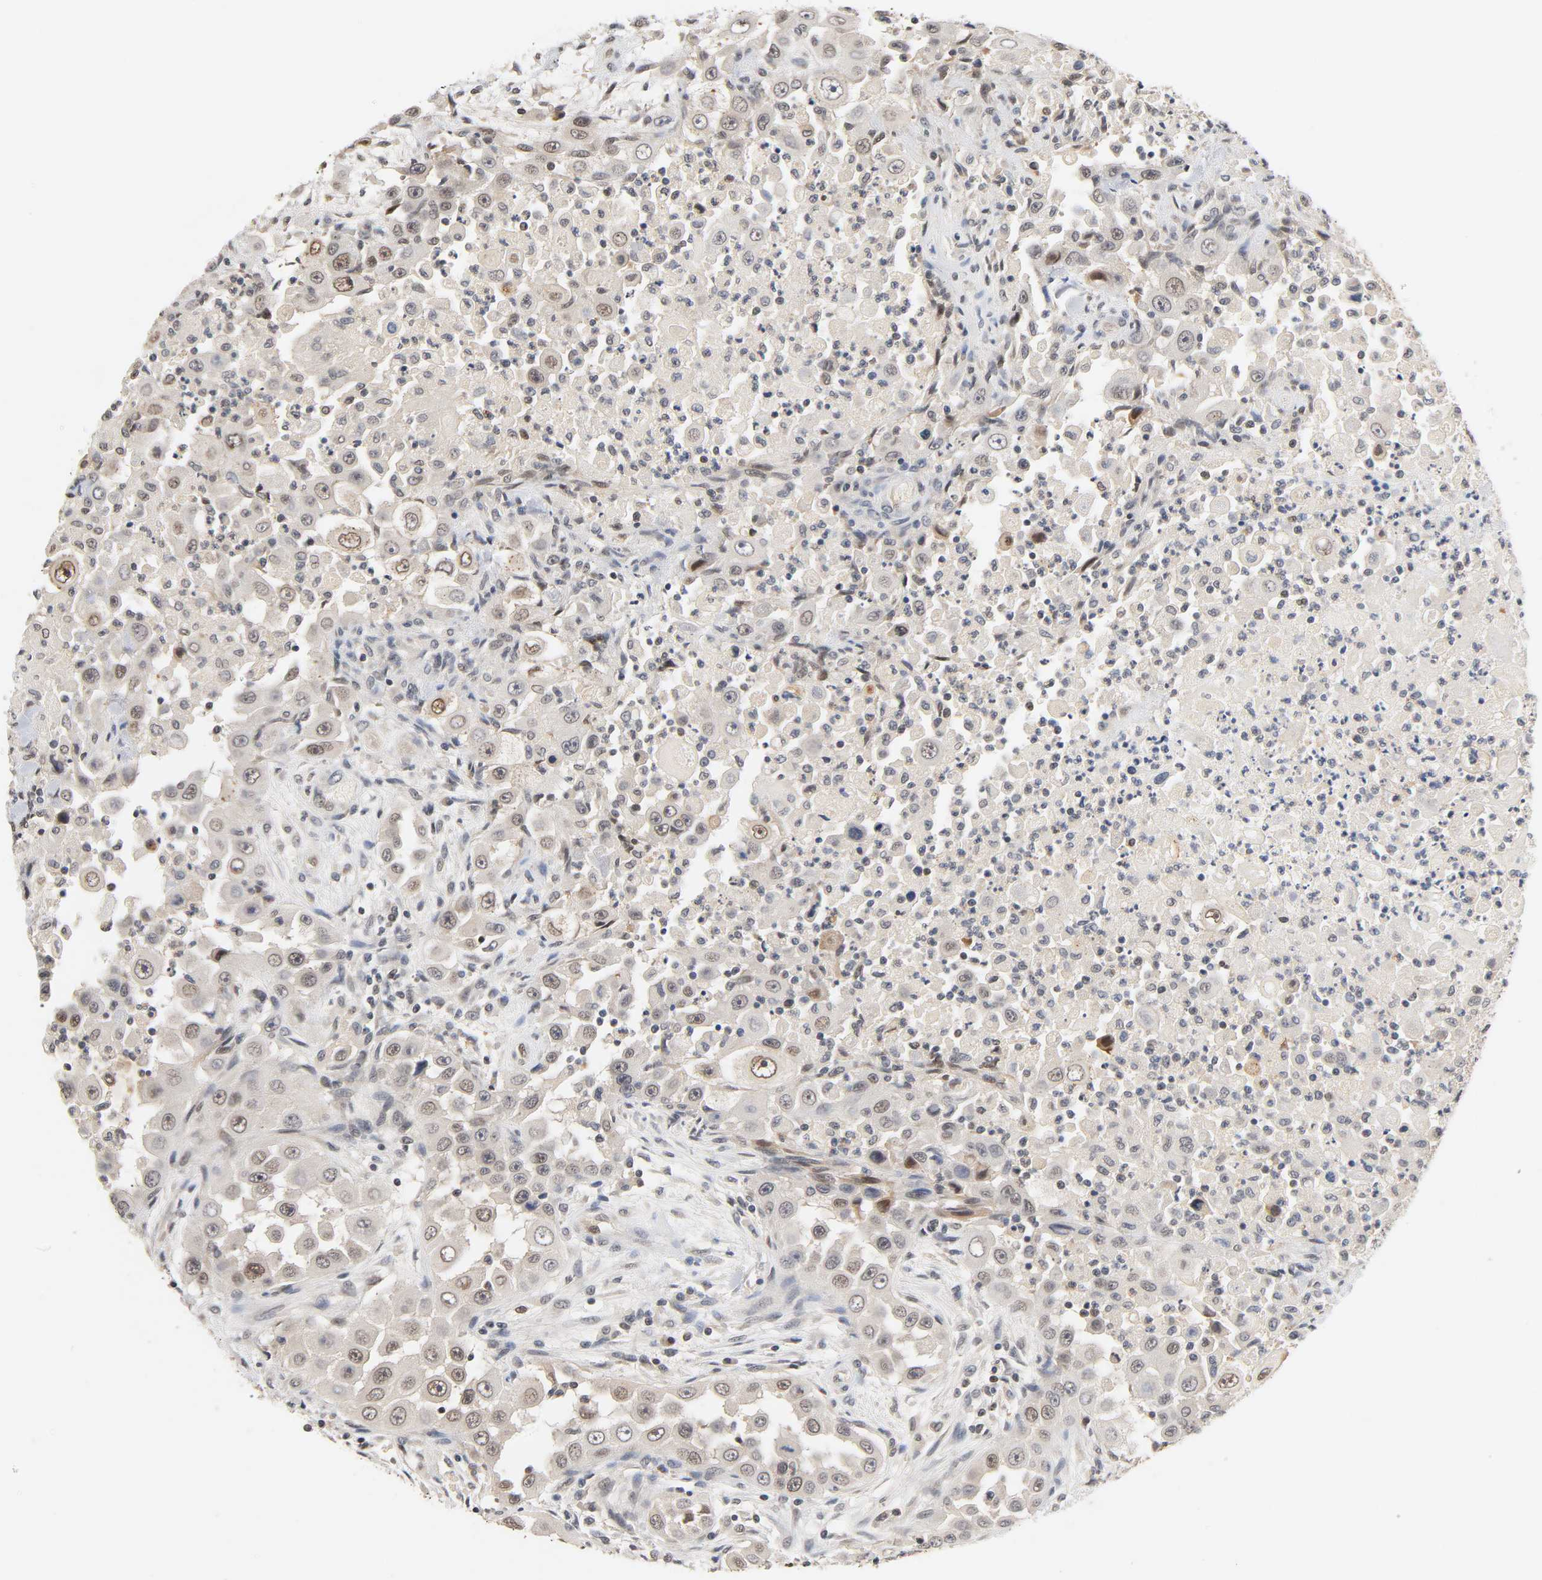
{"staining": {"intensity": "moderate", "quantity": "<25%", "location": "nuclear"}, "tissue": "head and neck cancer", "cell_type": "Tumor cells", "image_type": "cancer", "snomed": [{"axis": "morphology", "description": "Carcinoma, NOS"}, {"axis": "topography", "description": "Head-Neck"}], "caption": "Protein staining reveals moderate nuclear expression in approximately <25% of tumor cells in carcinoma (head and neck).", "gene": "UBC", "patient": {"sex": "male", "age": 87}}